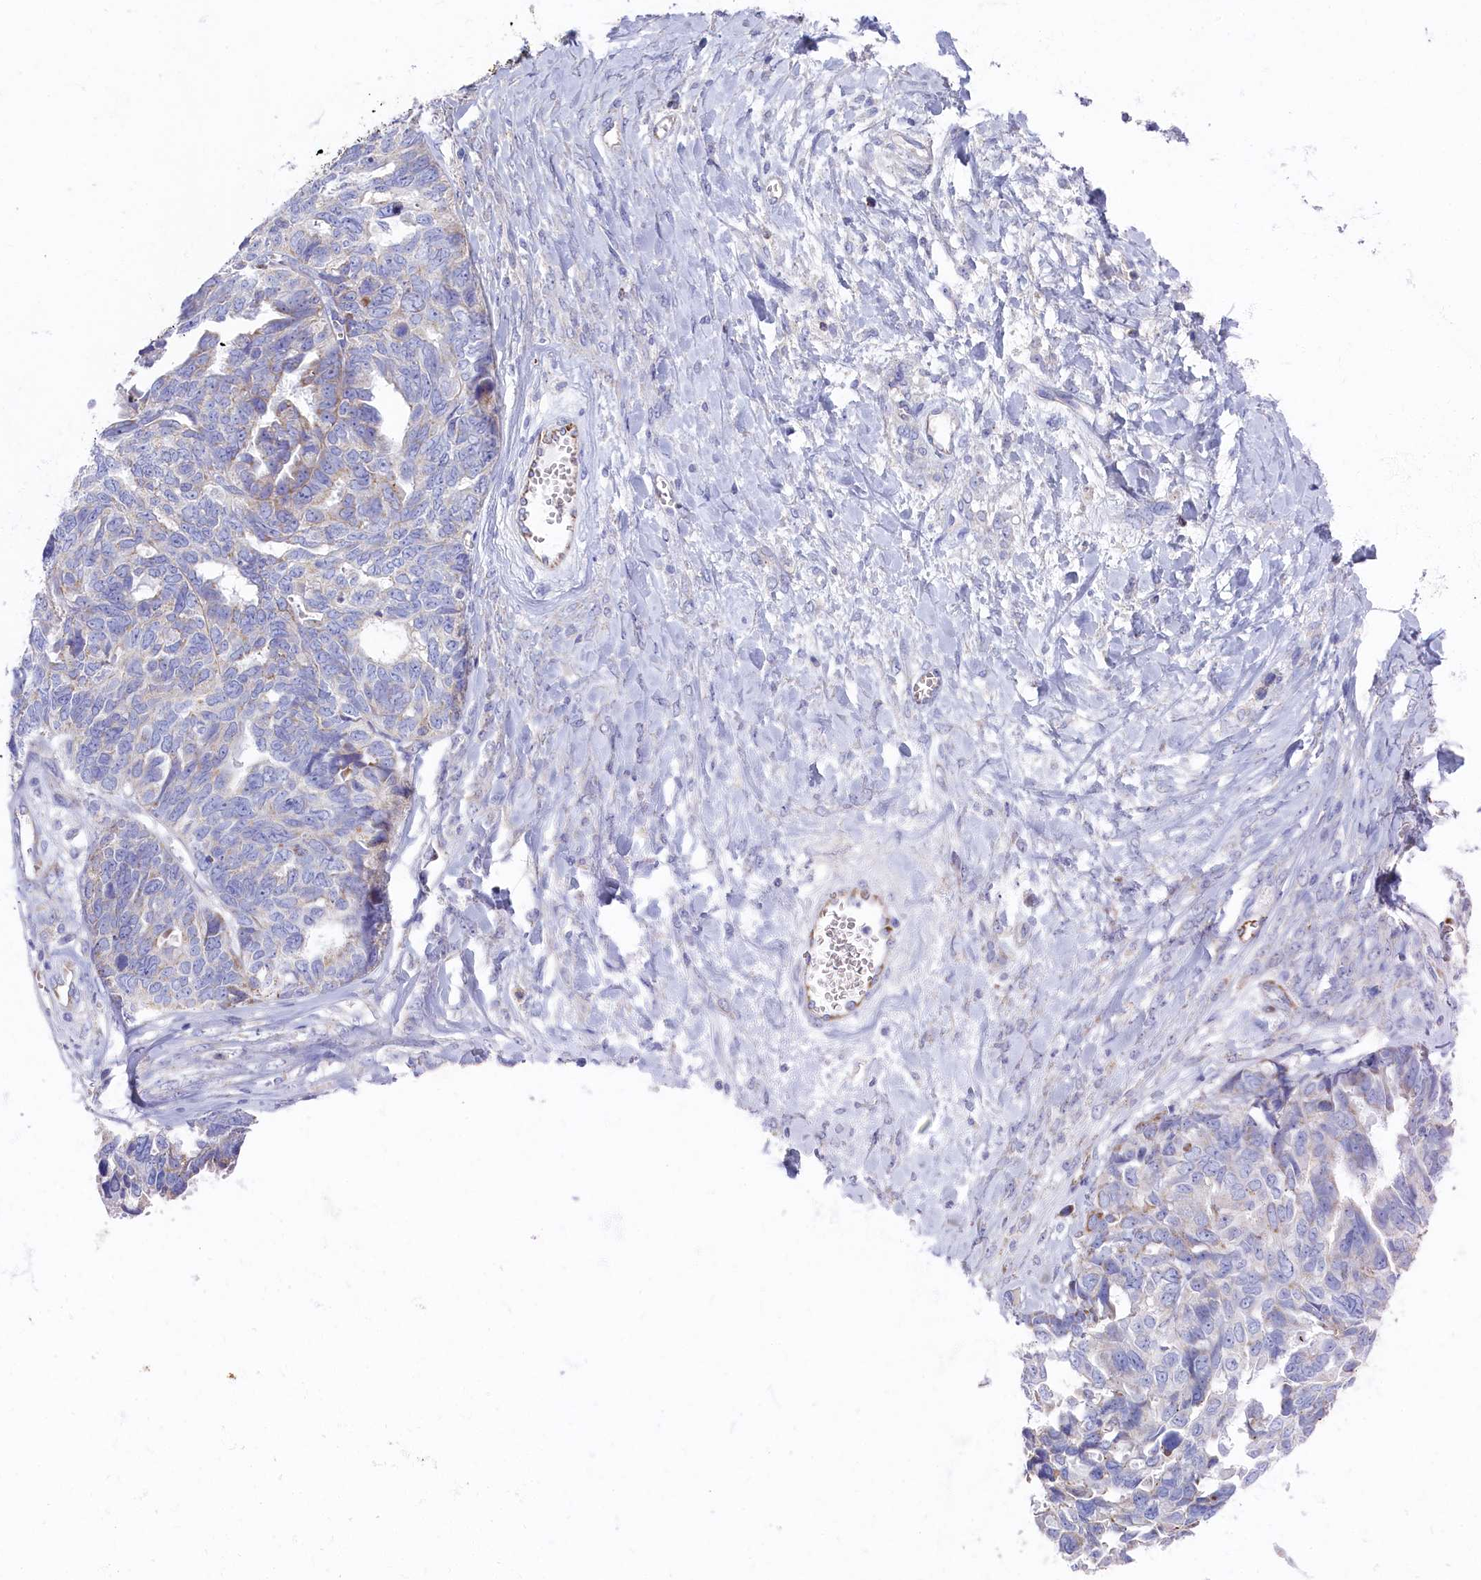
{"staining": {"intensity": "strong", "quantity": "<25%", "location": "cytoplasmic/membranous"}, "tissue": "ovarian cancer", "cell_type": "Tumor cells", "image_type": "cancer", "snomed": [{"axis": "morphology", "description": "Cystadenocarcinoma, serous, NOS"}, {"axis": "topography", "description": "Ovary"}], "caption": "This is a photomicrograph of IHC staining of ovarian cancer, which shows strong staining in the cytoplasmic/membranous of tumor cells.", "gene": "OCIAD2", "patient": {"sex": "female", "age": 79}}